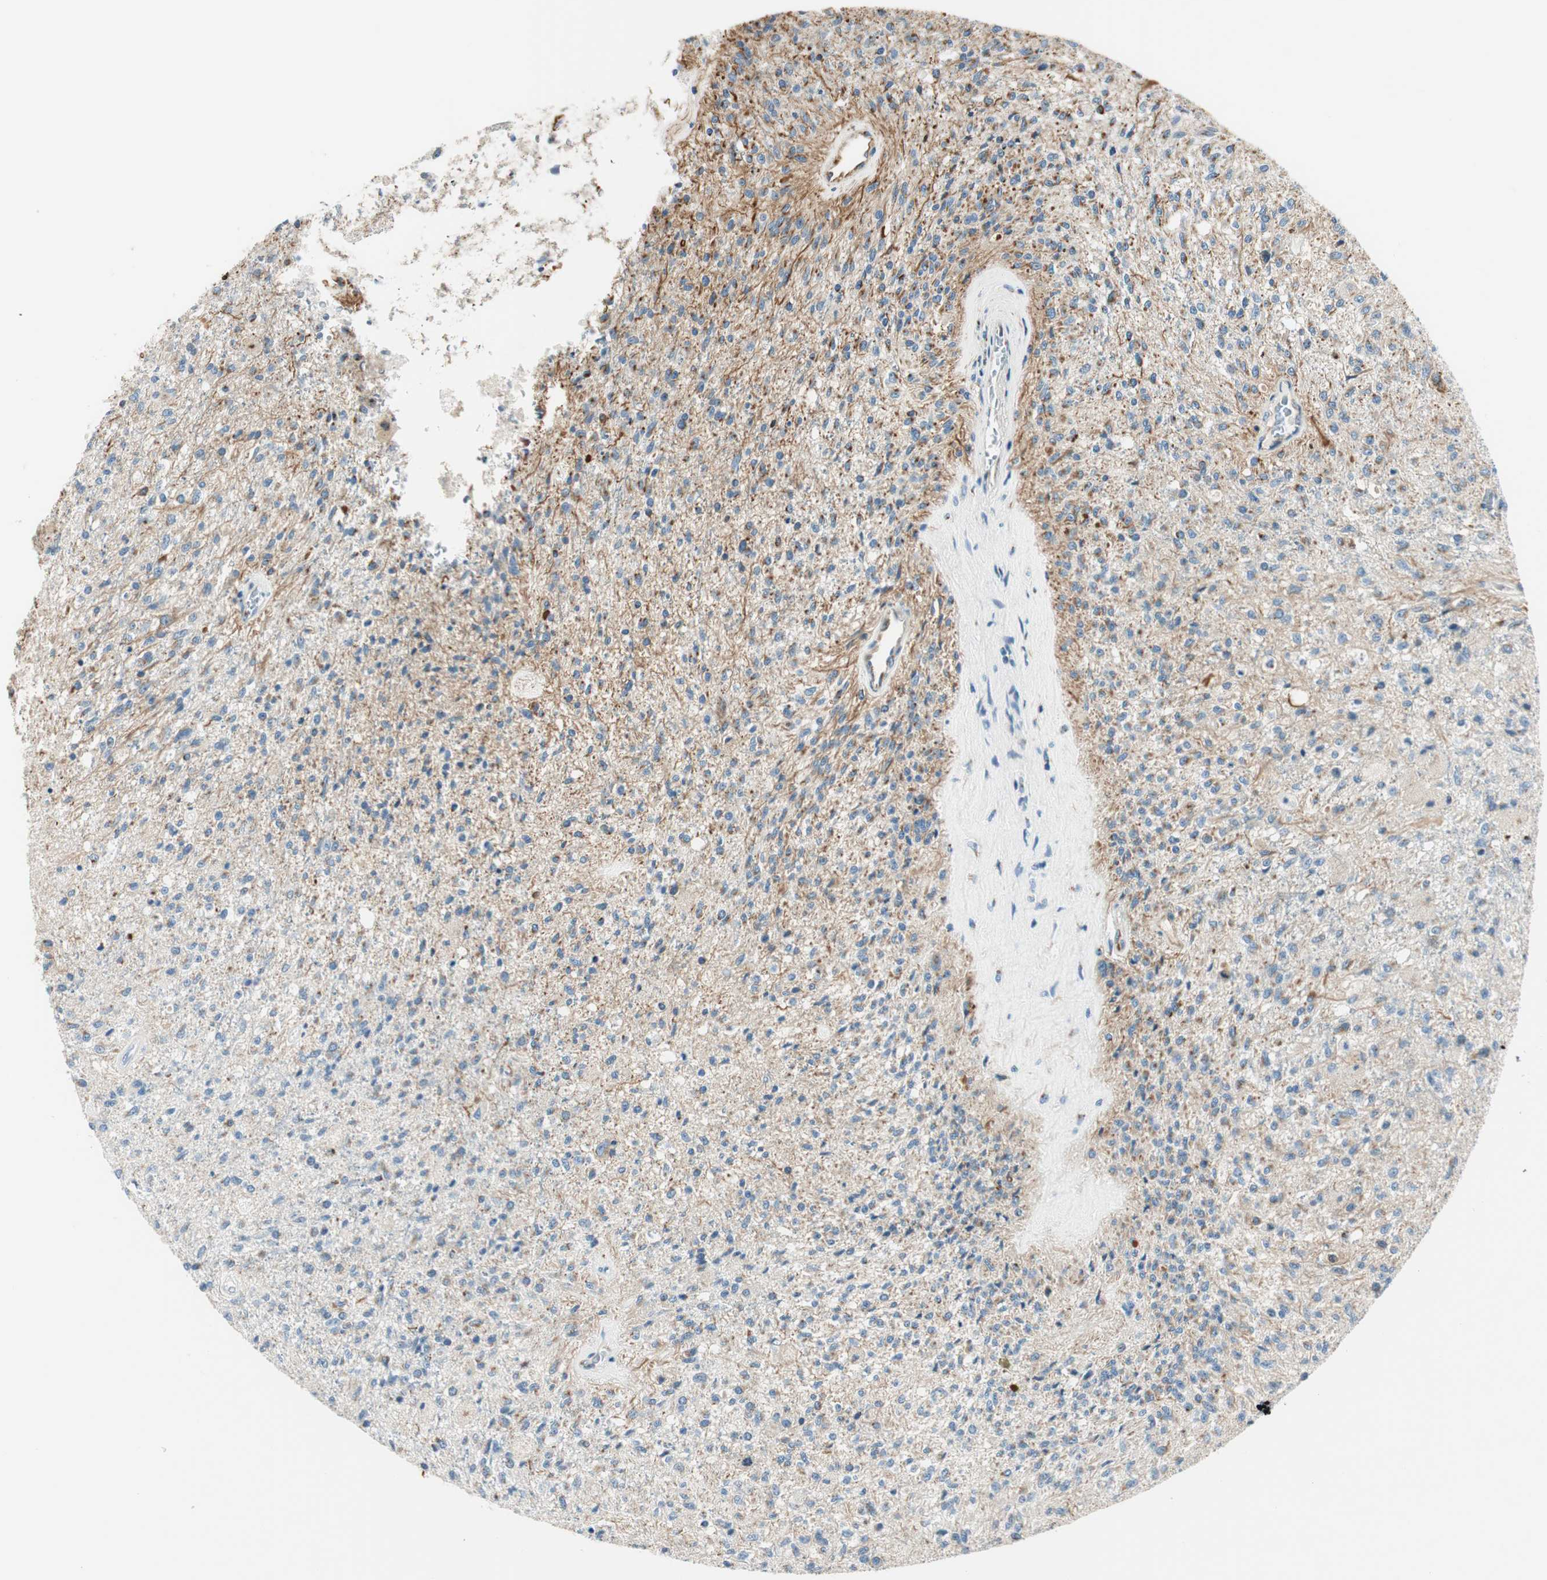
{"staining": {"intensity": "negative", "quantity": "none", "location": "none"}, "tissue": "glioma", "cell_type": "Tumor cells", "image_type": "cancer", "snomed": [{"axis": "morphology", "description": "Normal tissue, NOS"}, {"axis": "morphology", "description": "Glioma, malignant, High grade"}, {"axis": "topography", "description": "Cerebral cortex"}], "caption": "High magnification brightfield microscopy of glioma stained with DAB (3,3'-diaminobenzidine) (brown) and counterstained with hematoxylin (blue): tumor cells show no significant expression.", "gene": "TMF1", "patient": {"sex": "male", "age": 77}}